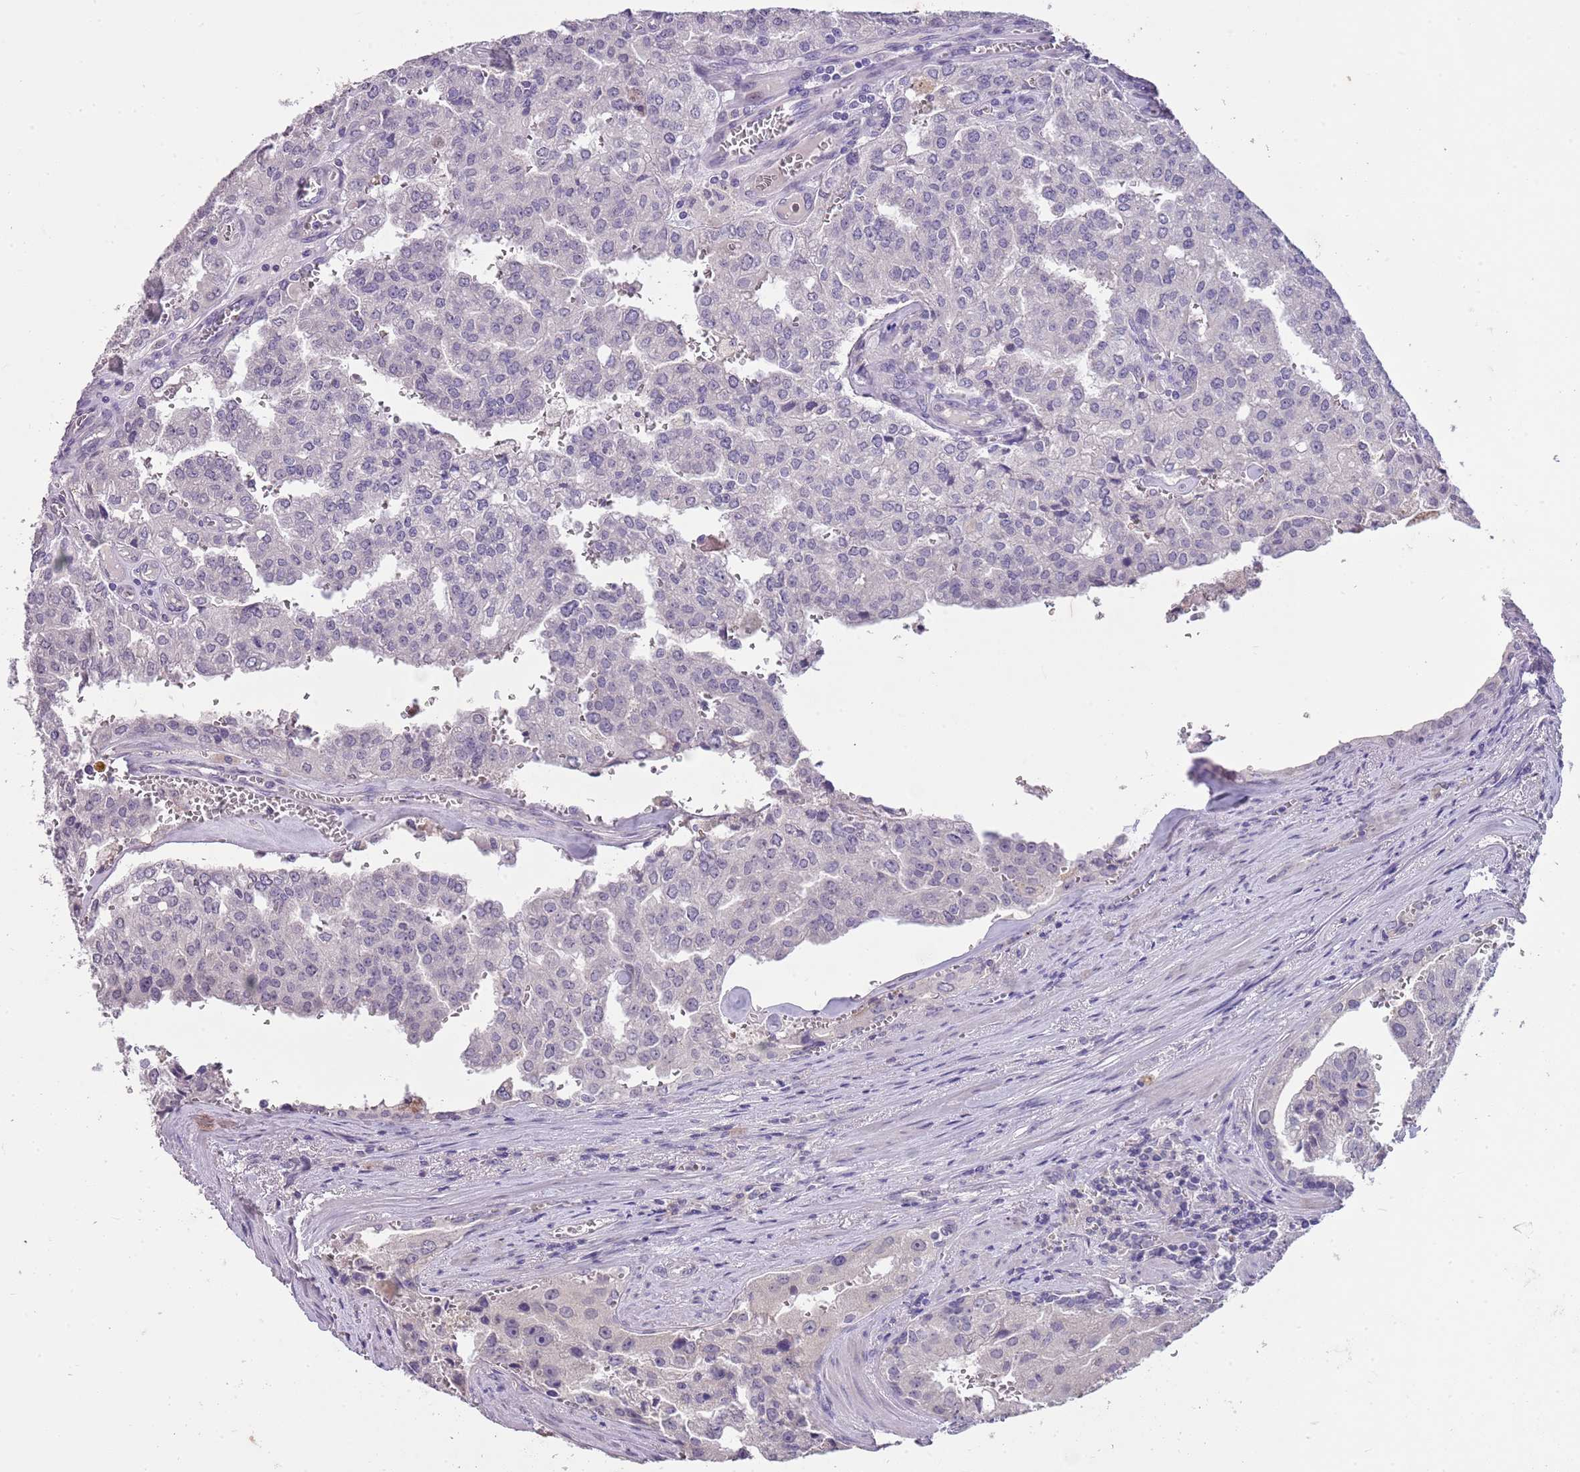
{"staining": {"intensity": "negative", "quantity": "none", "location": "none"}, "tissue": "prostate cancer", "cell_type": "Tumor cells", "image_type": "cancer", "snomed": [{"axis": "morphology", "description": "Adenocarcinoma, High grade"}, {"axis": "topography", "description": "Prostate"}], "caption": "This is an IHC histopathology image of prostate cancer (high-grade adenocarcinoma). There is no positivity in tumor cells.", "gene": "SLC35E3", "patient": {"sex": "male", "age": 68}}